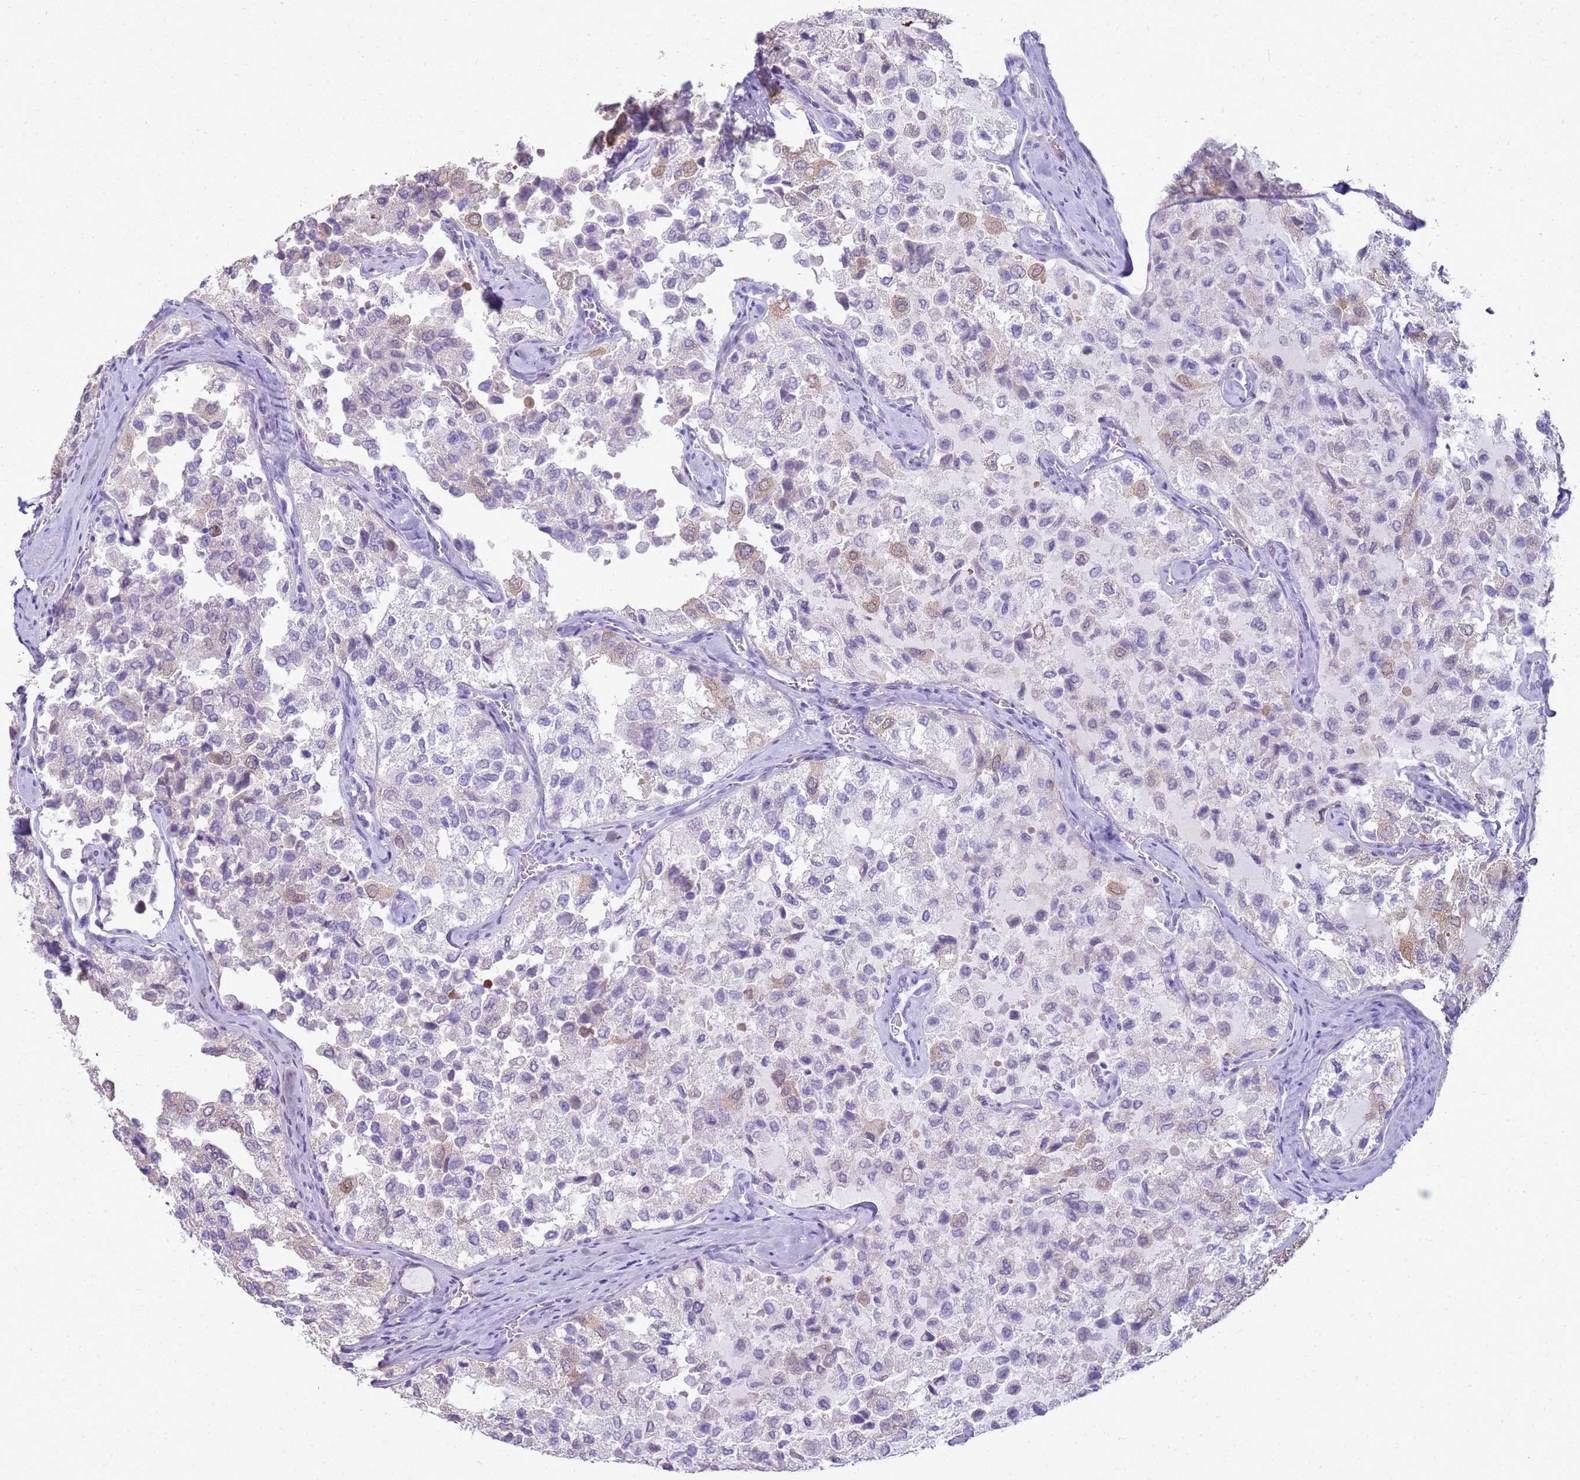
{"staining": {"intensity": "weak", "quantity": "25%-75%", "location": "cytoplasmic/membranous,nuclear"}, "tissue": "thyroid cancer", "cell_type": "Tumor cells", "image_type": "cancer", "snomed": [{"axis": "morphology", "description": "Follicular adenoma carcinoma, NOS"}, {"axis": "topography", "description": "Thyroid gland"}], "caption": "Human thyroid cancer (follicular adenoma carcinoma) stained with a protein marker exhibits weak staining in tumor cells.", "gene": "SULT1E1", "patient": {"sex": "male", "age": 75}}